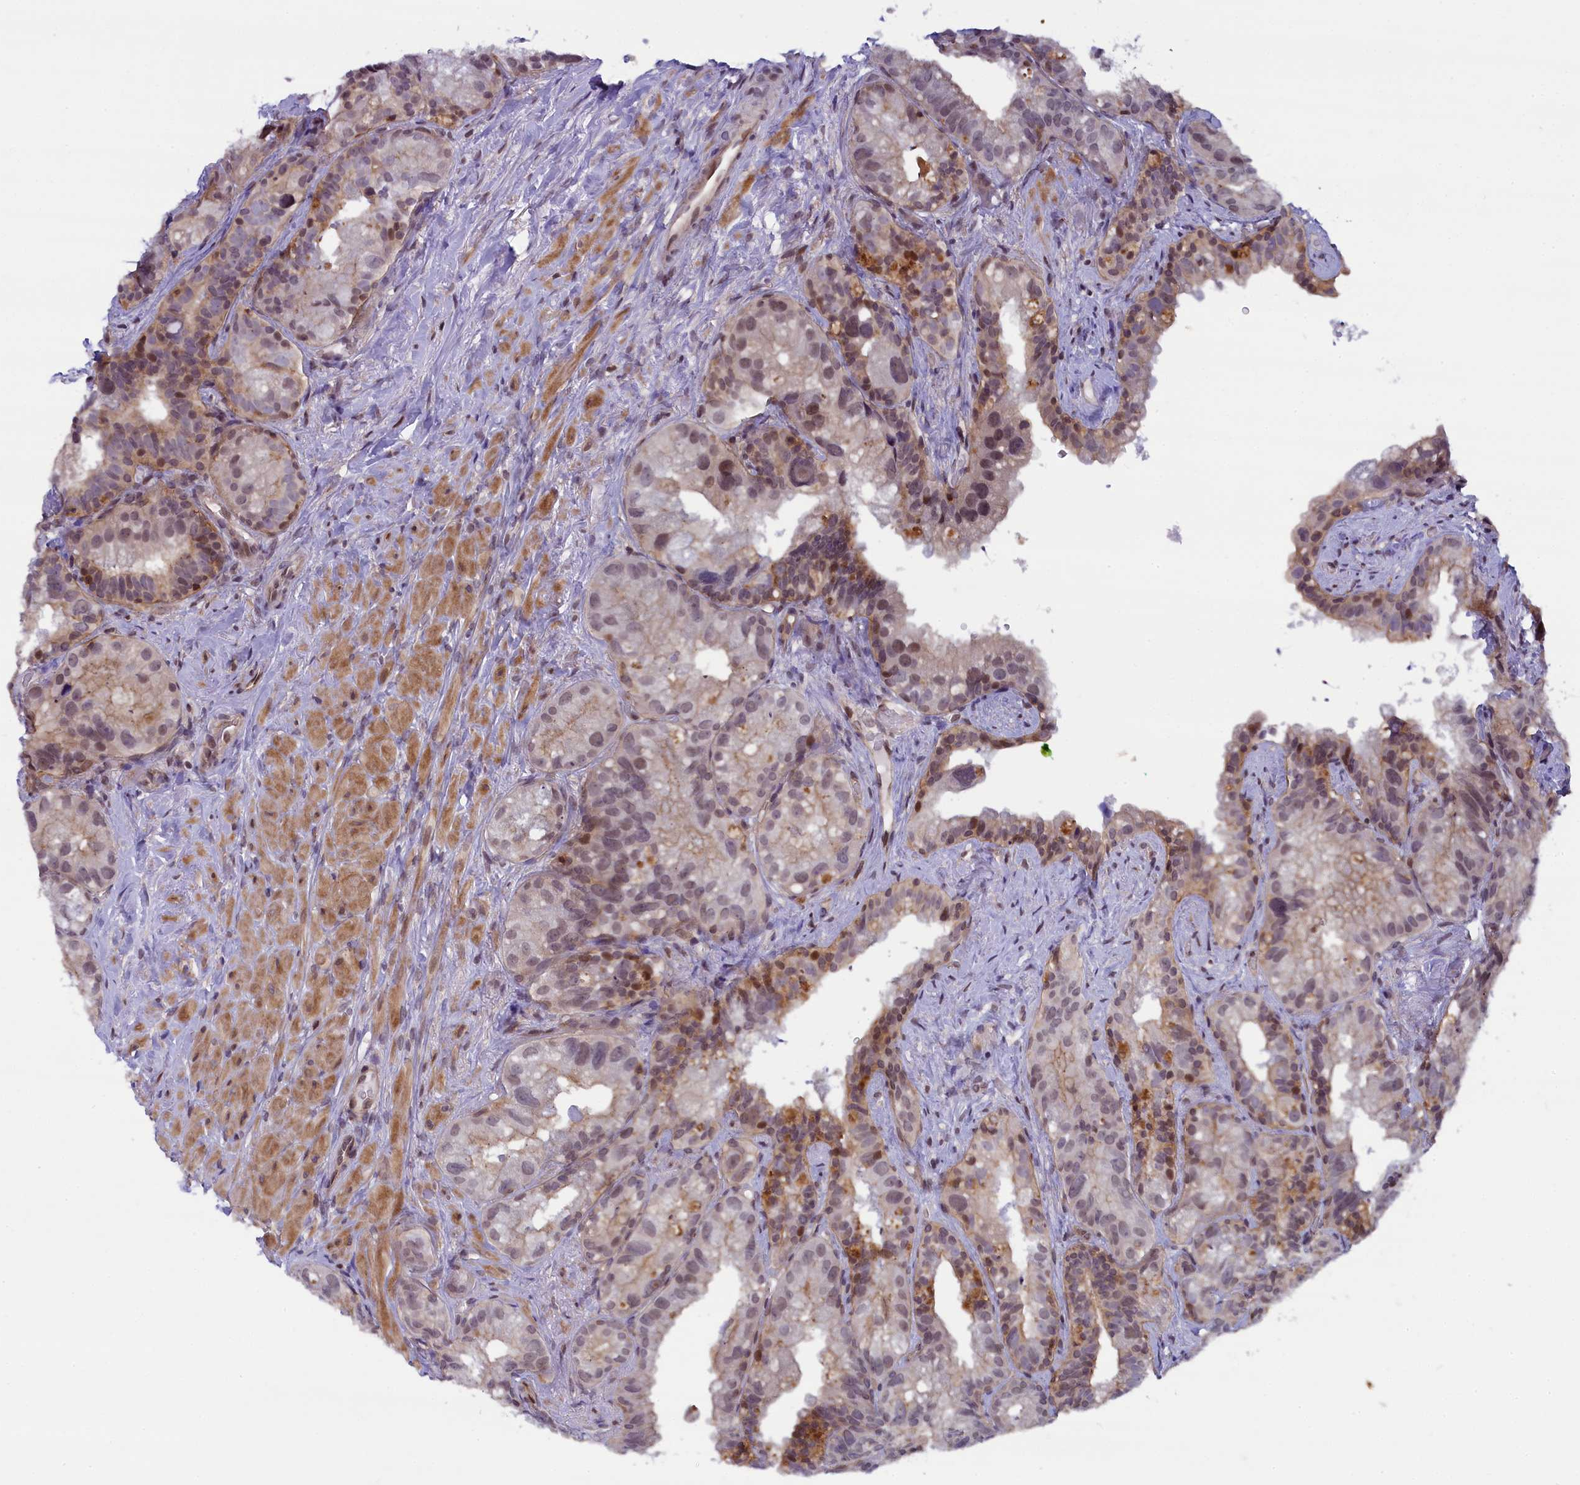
{"staining": {"intensity": "weak", "quantity": "25%-75%", "location": "nuclear"}, "tissue": "prostate cancer", "cell_type": "Tumor cells", "image_type": "cancer", "snomed": [{"axis": "morphology", "description": "Normal tissue, NOS"}, {"axis": "morphology", "description": "Adenocarcinoma, Low grade"}, {"axis": "topography", "description": "Prostate"}], "caption": "Immunohistochemical staining of human prostate cancer (low-grade adenocarcinoma) reveals low levels of weak nuclear positivity in approximately 25%-75% of tumor cells. (DAB (3,3'-diaminobenzidine) IHC, brown staining for protein, blue staining for nuclei).", "gene": "FCHO1", "patient": {"sex": "male", "age": 72}}